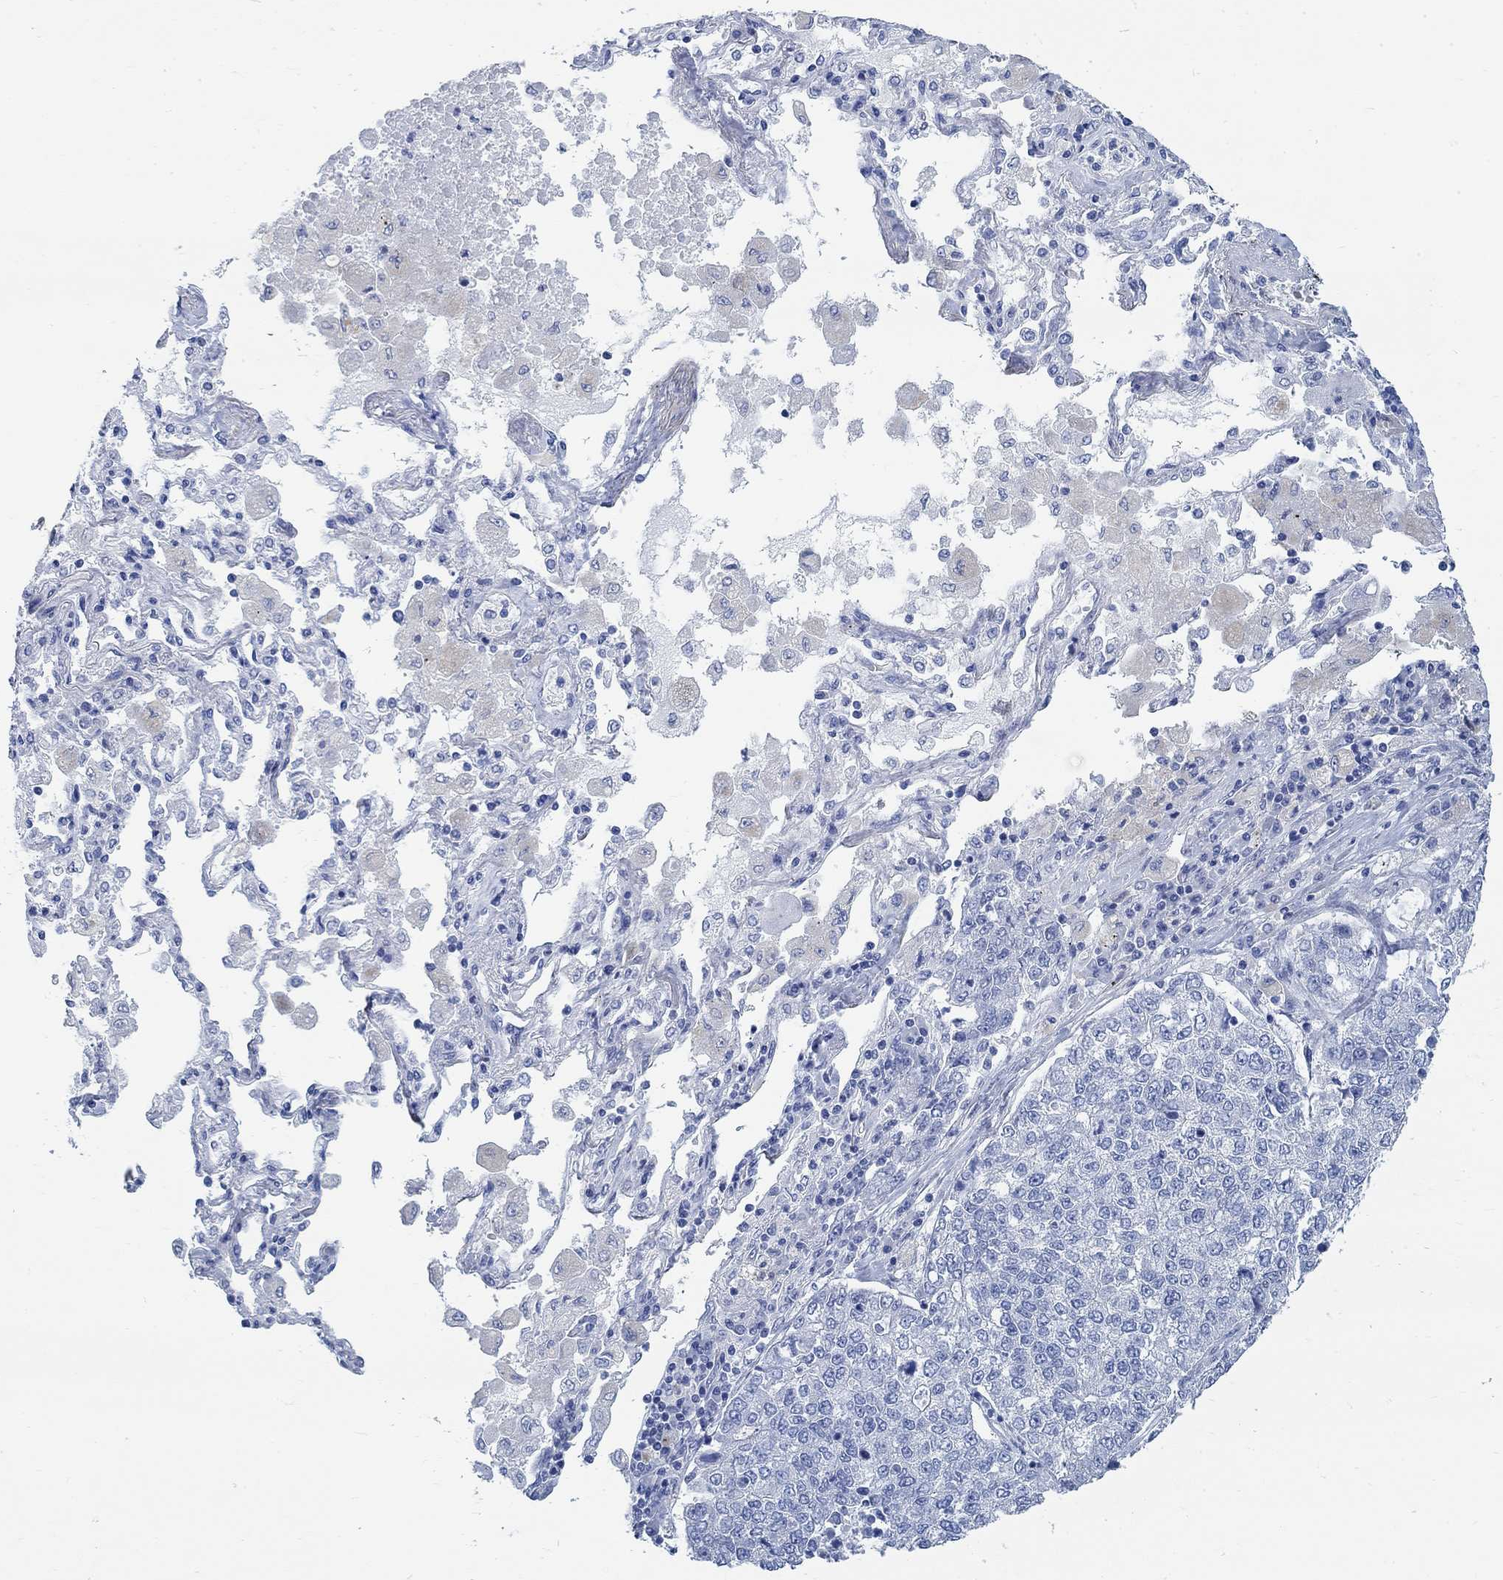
{"staining": {"intensity": "negative", "quantity": "none", "location": "none"}, "tissue": "lung cancer", "cell_type": "Tumor cells", "image_type": "cancer", "snomed": [{"axis": "morphology", "description": "Adenocarcinoma, NOS"}, {"axis": "topography", "description": "Lung"}], "caption": "This is an immunohistochemistry (IHC) image of lung adenocarcinoma. There is no staining in tumor cells.", "gene": "RBM20", "patient": {"sex": "male", "age": 49}}